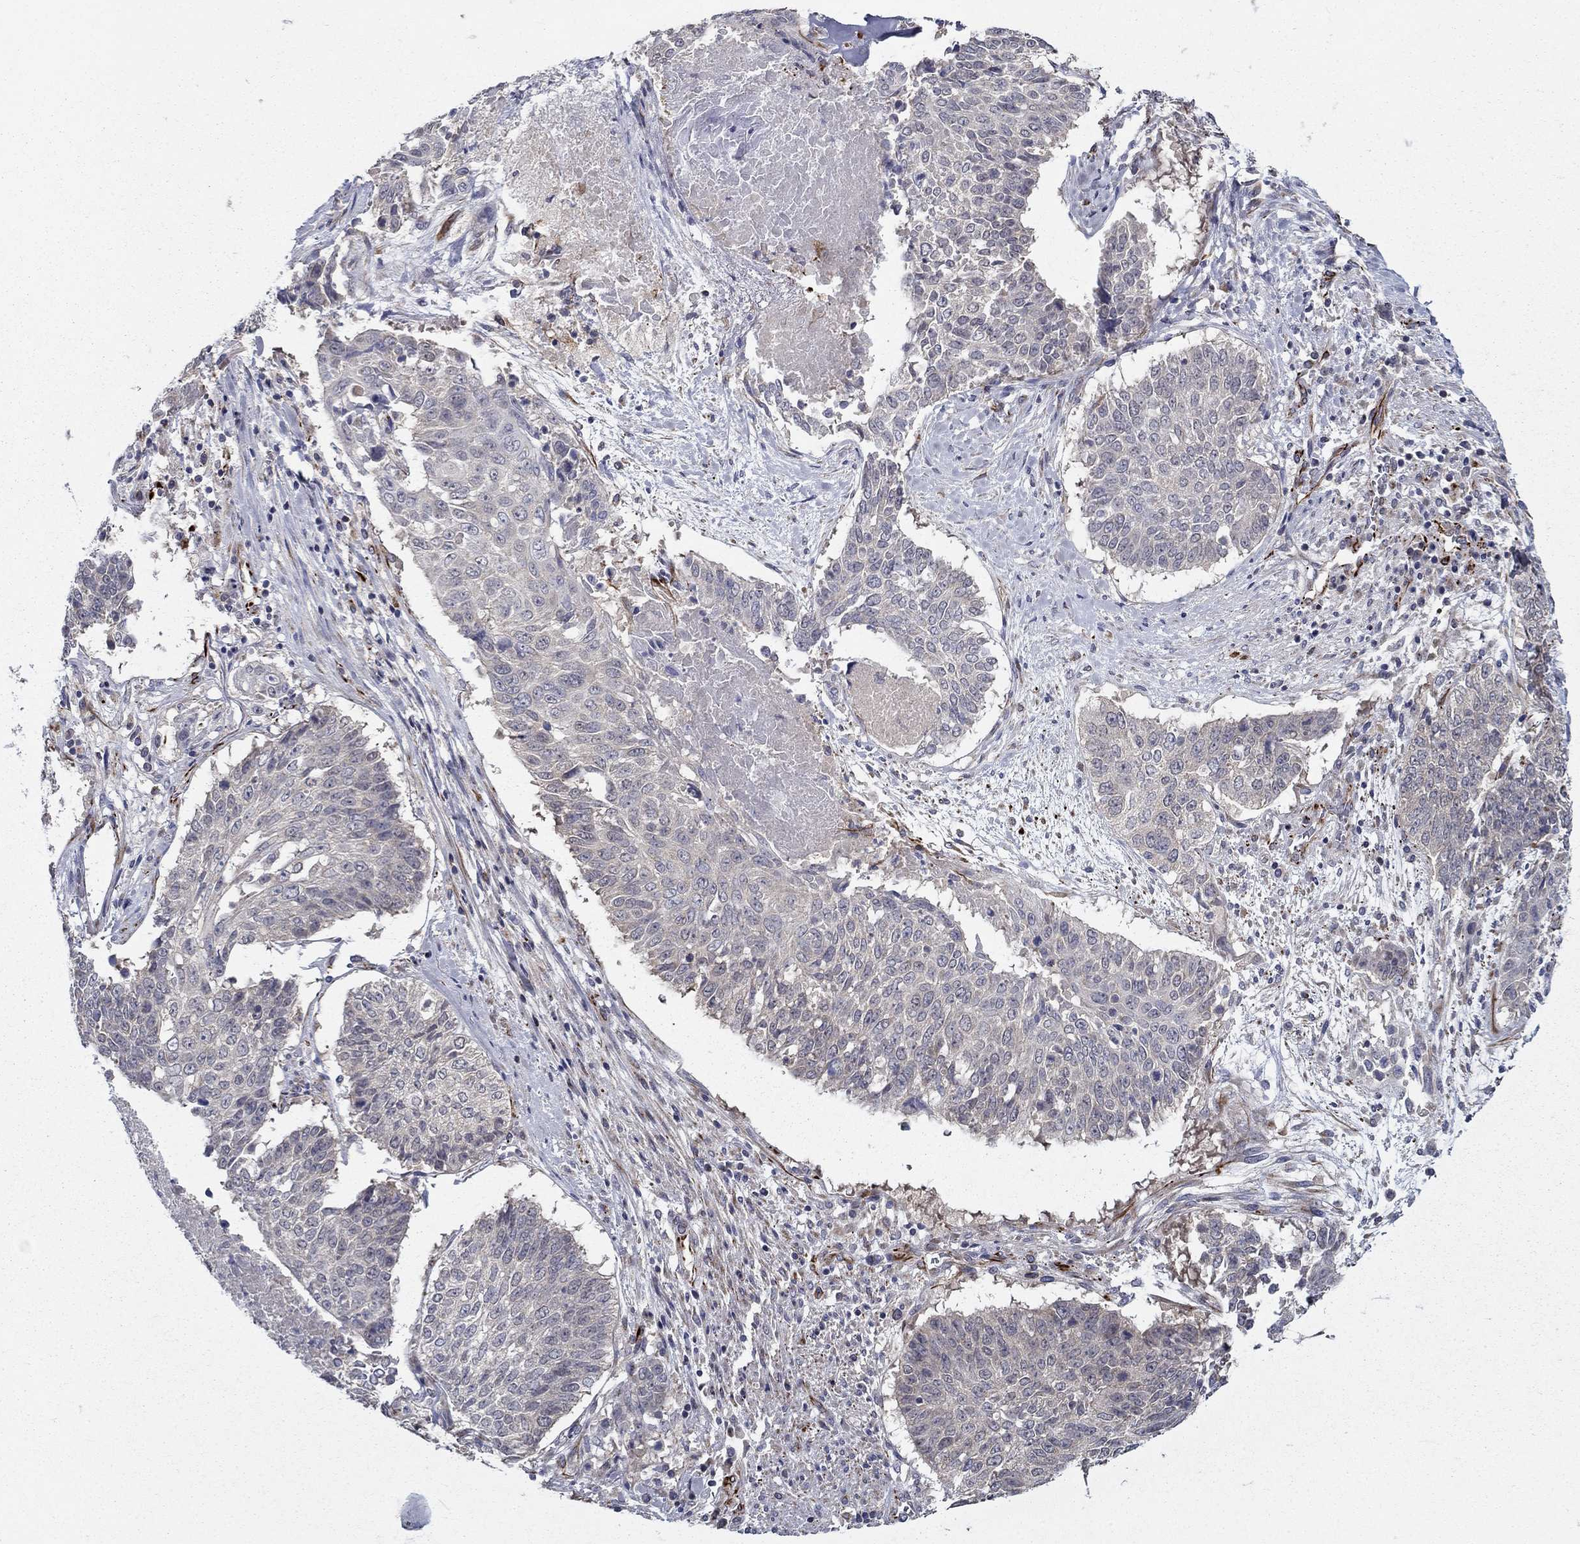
{"staining": {"intensity": "negative", "quantity": "none", "location": "none"}, "tissue": "lung cancer", "cell_type": "Tumor cells", "image_type": "cancer", "snomed": [{"axis": "morphology", "description": "Squamous cell carcinoma, NOS"}, {"axis": "topography", "description": "Lung"}], "caption": "Immunohistochemistry (IHC) photomicrograph of human lung cancer (squamous cell carcinoma) stained for a protein (brown), which shows no positivity in tumor cells.", "gene": "LACTB2", "patient": {"sex": "male", "age": 64}}